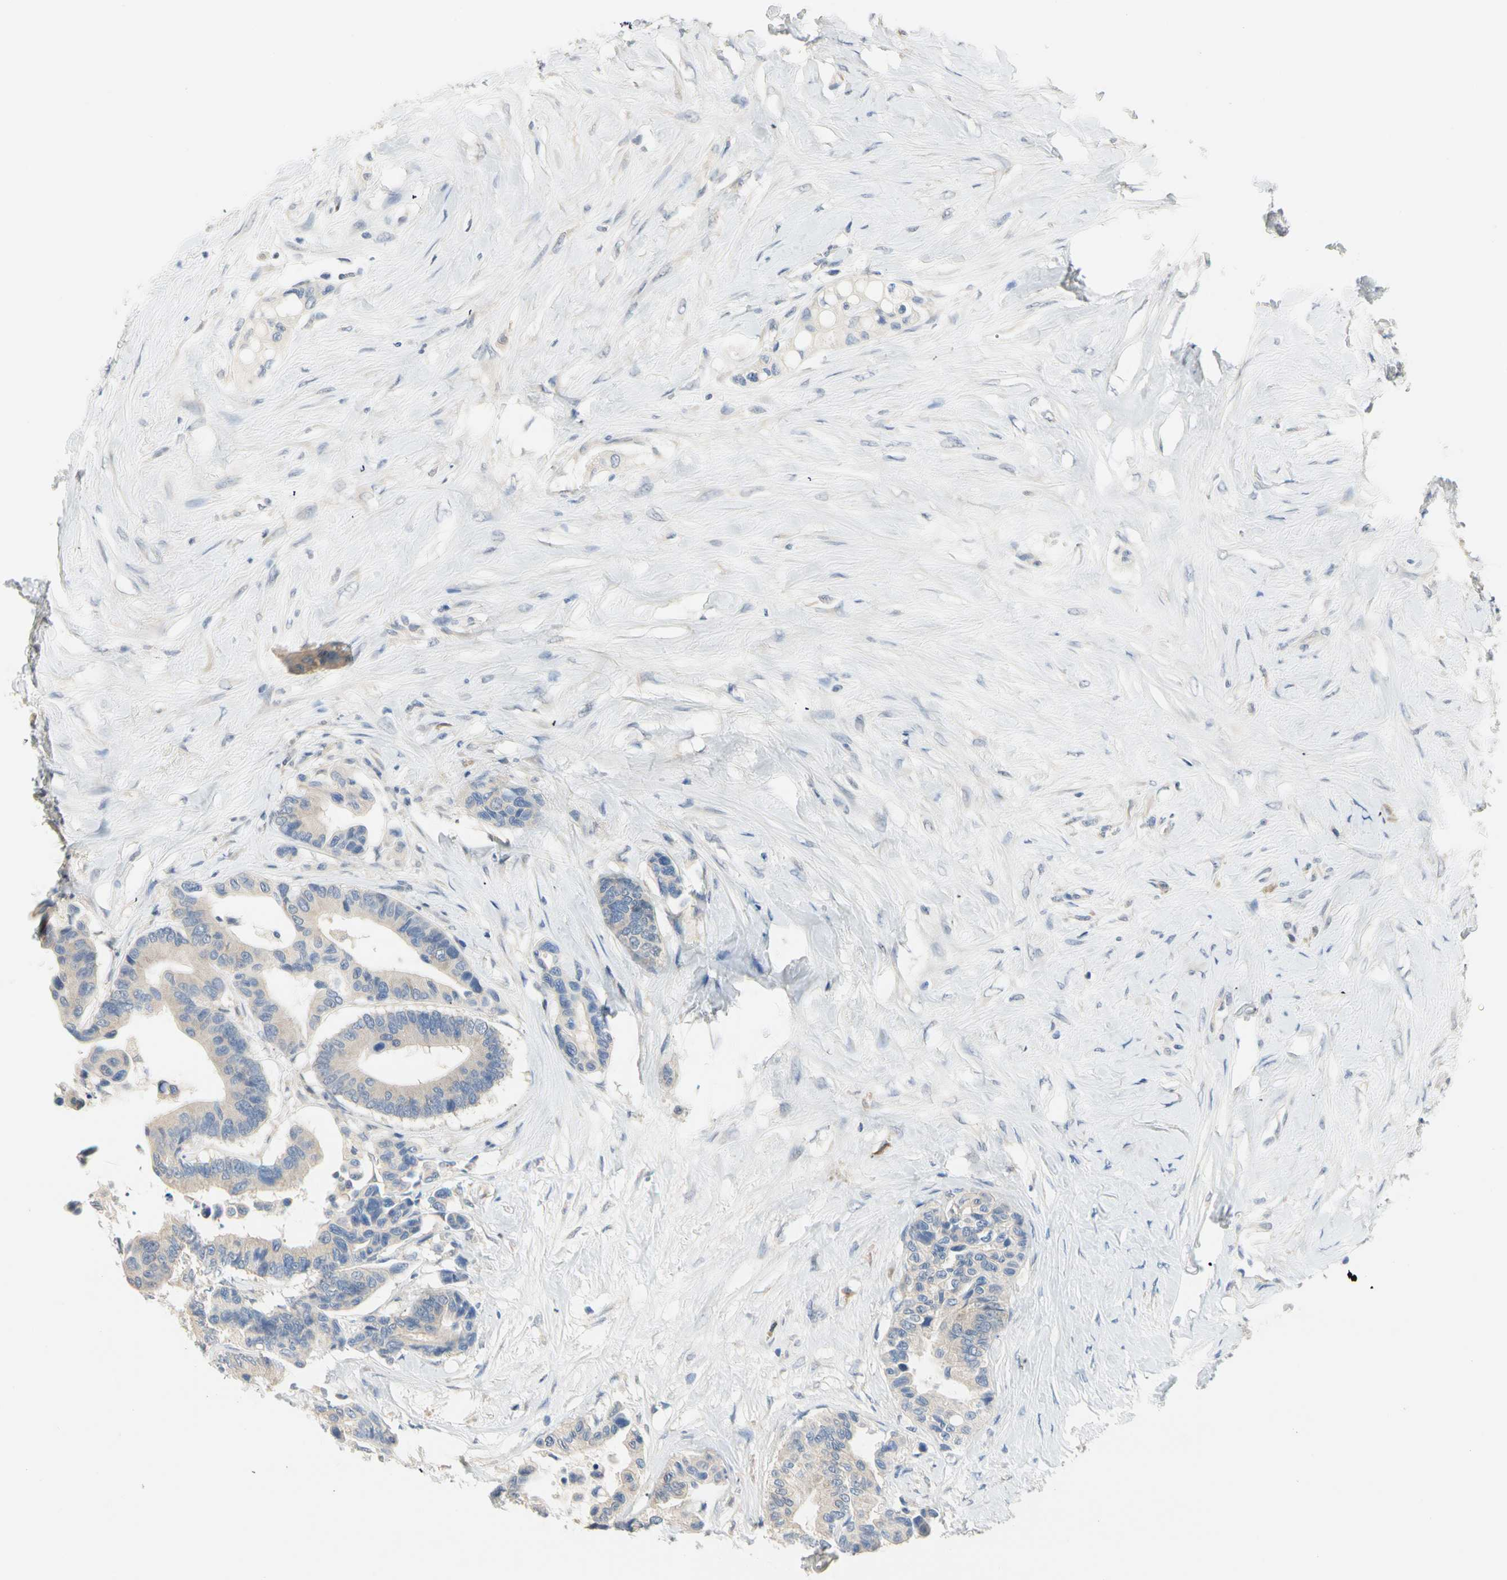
{"staining": {"intensity": "weak", "quantity": ">75%", "location": "cytoplasmic/membranous"}, "tissue": "colorectal cancer", "cell_type": "Tumor cells", "image_type": "cancer", "snomed": [{"axis": "morphology", "description": "Normal tissue, NOS"}, {"axis": "morphology", "description": "Adenocarcinoma, NOS"}, {"axis": "topography", "description": "Colon"}], "caption": "Human adenocarcinoma (colorectal) stained with a brown dye displays weak cytoplasmic/membranous positive staining in approximately >75% of tumor cells.", "gene": "MPI", "patient": {"sex": "male", "age": 82}}